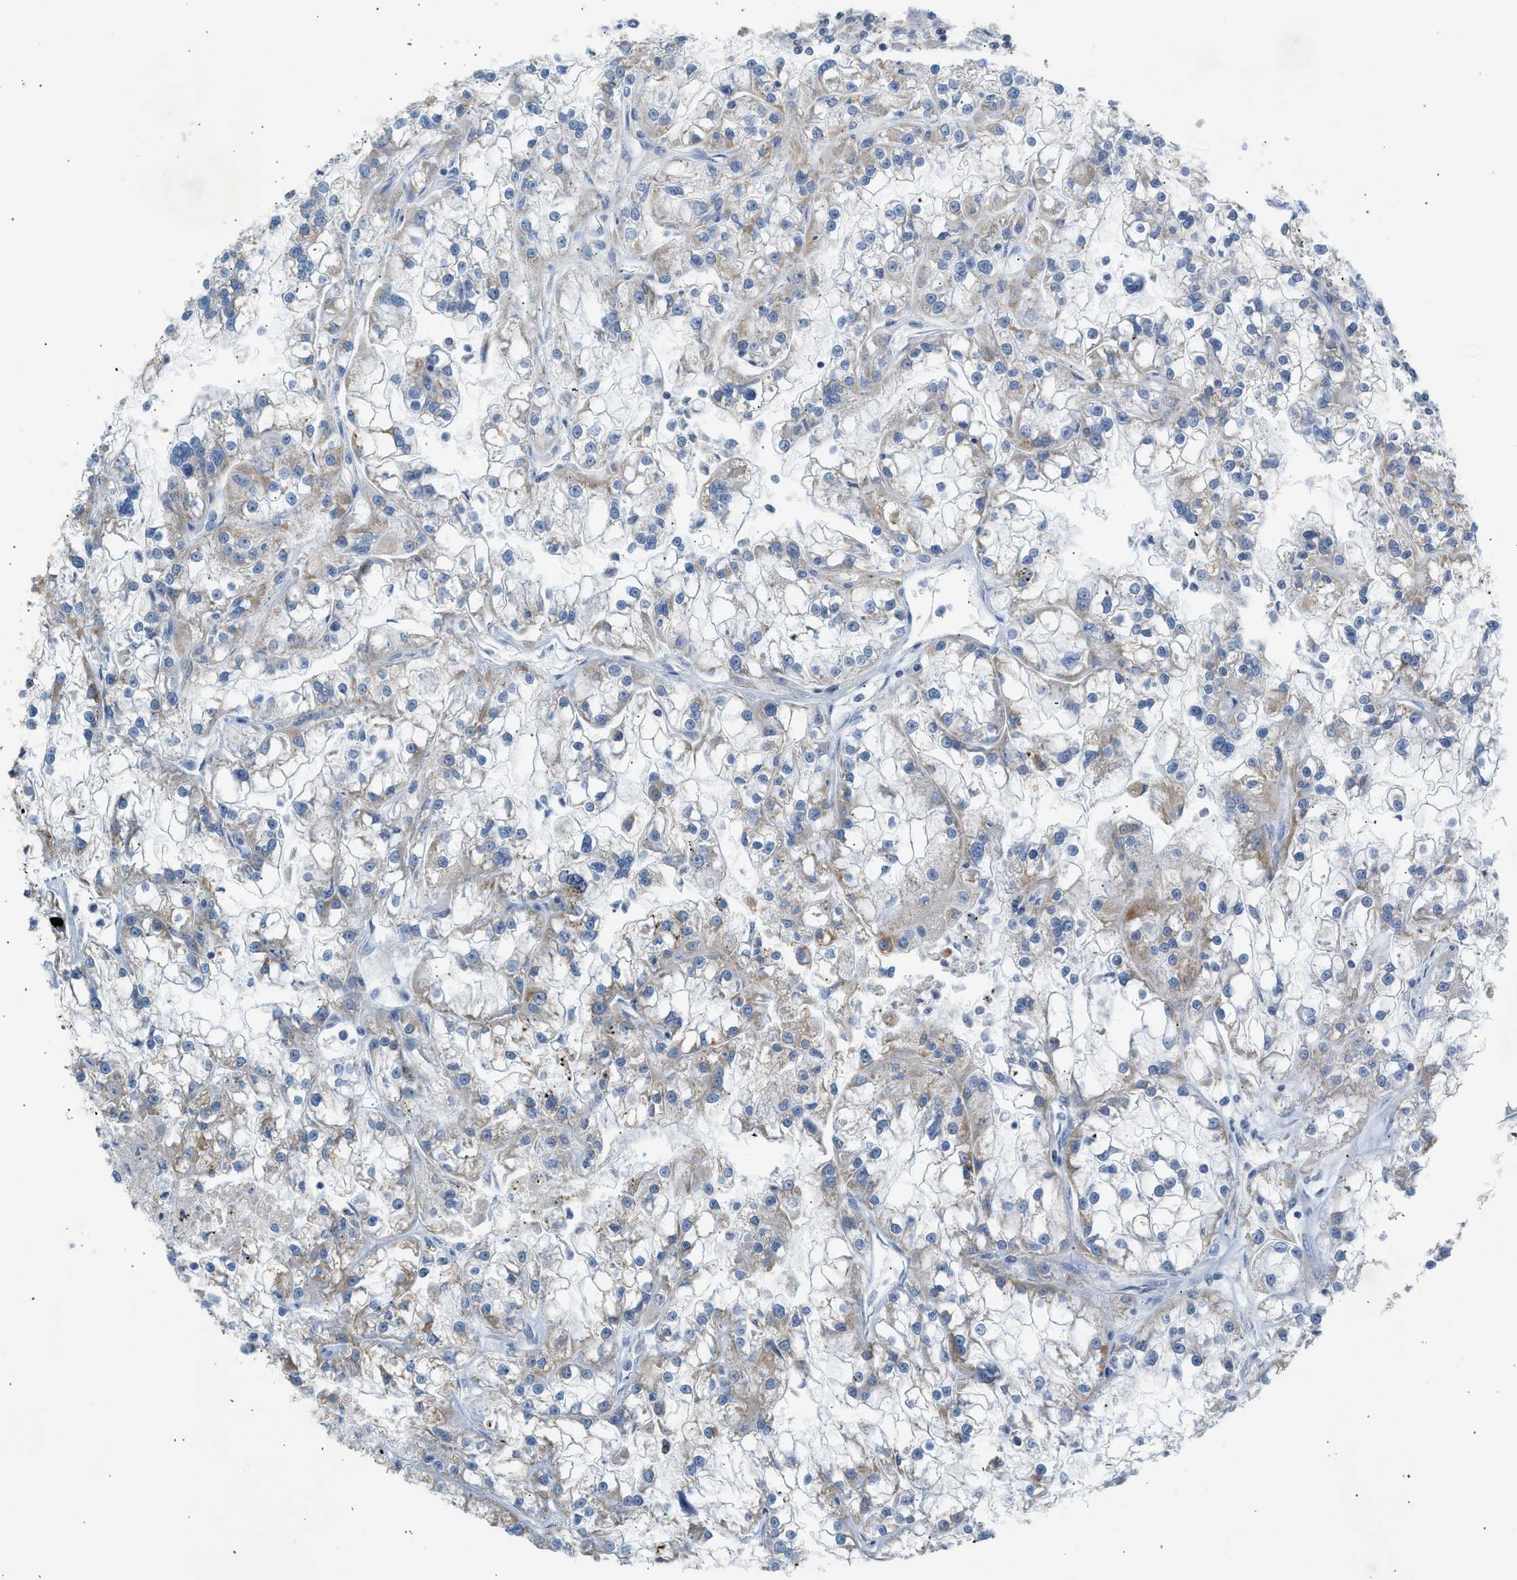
{"staining": {"intensity": "weak", "quantity": "<25%", "location": "cytoplasmic/membranous"}, "tissue": "renal cancer", "cell_type": "Tumor cells", "image_type": "cancer", "snomed": [{"axis": "morphology", "description": "Adenocarcinoma, NOS"}, {"axis": "topography", "description": "Kidney"}], "caption": "Tumor cells are negative for protein expression in human renal cancer (adenocarcinoma).", "gene": "NDUFS8", "patient": {"sex": "female", "age": 52}}